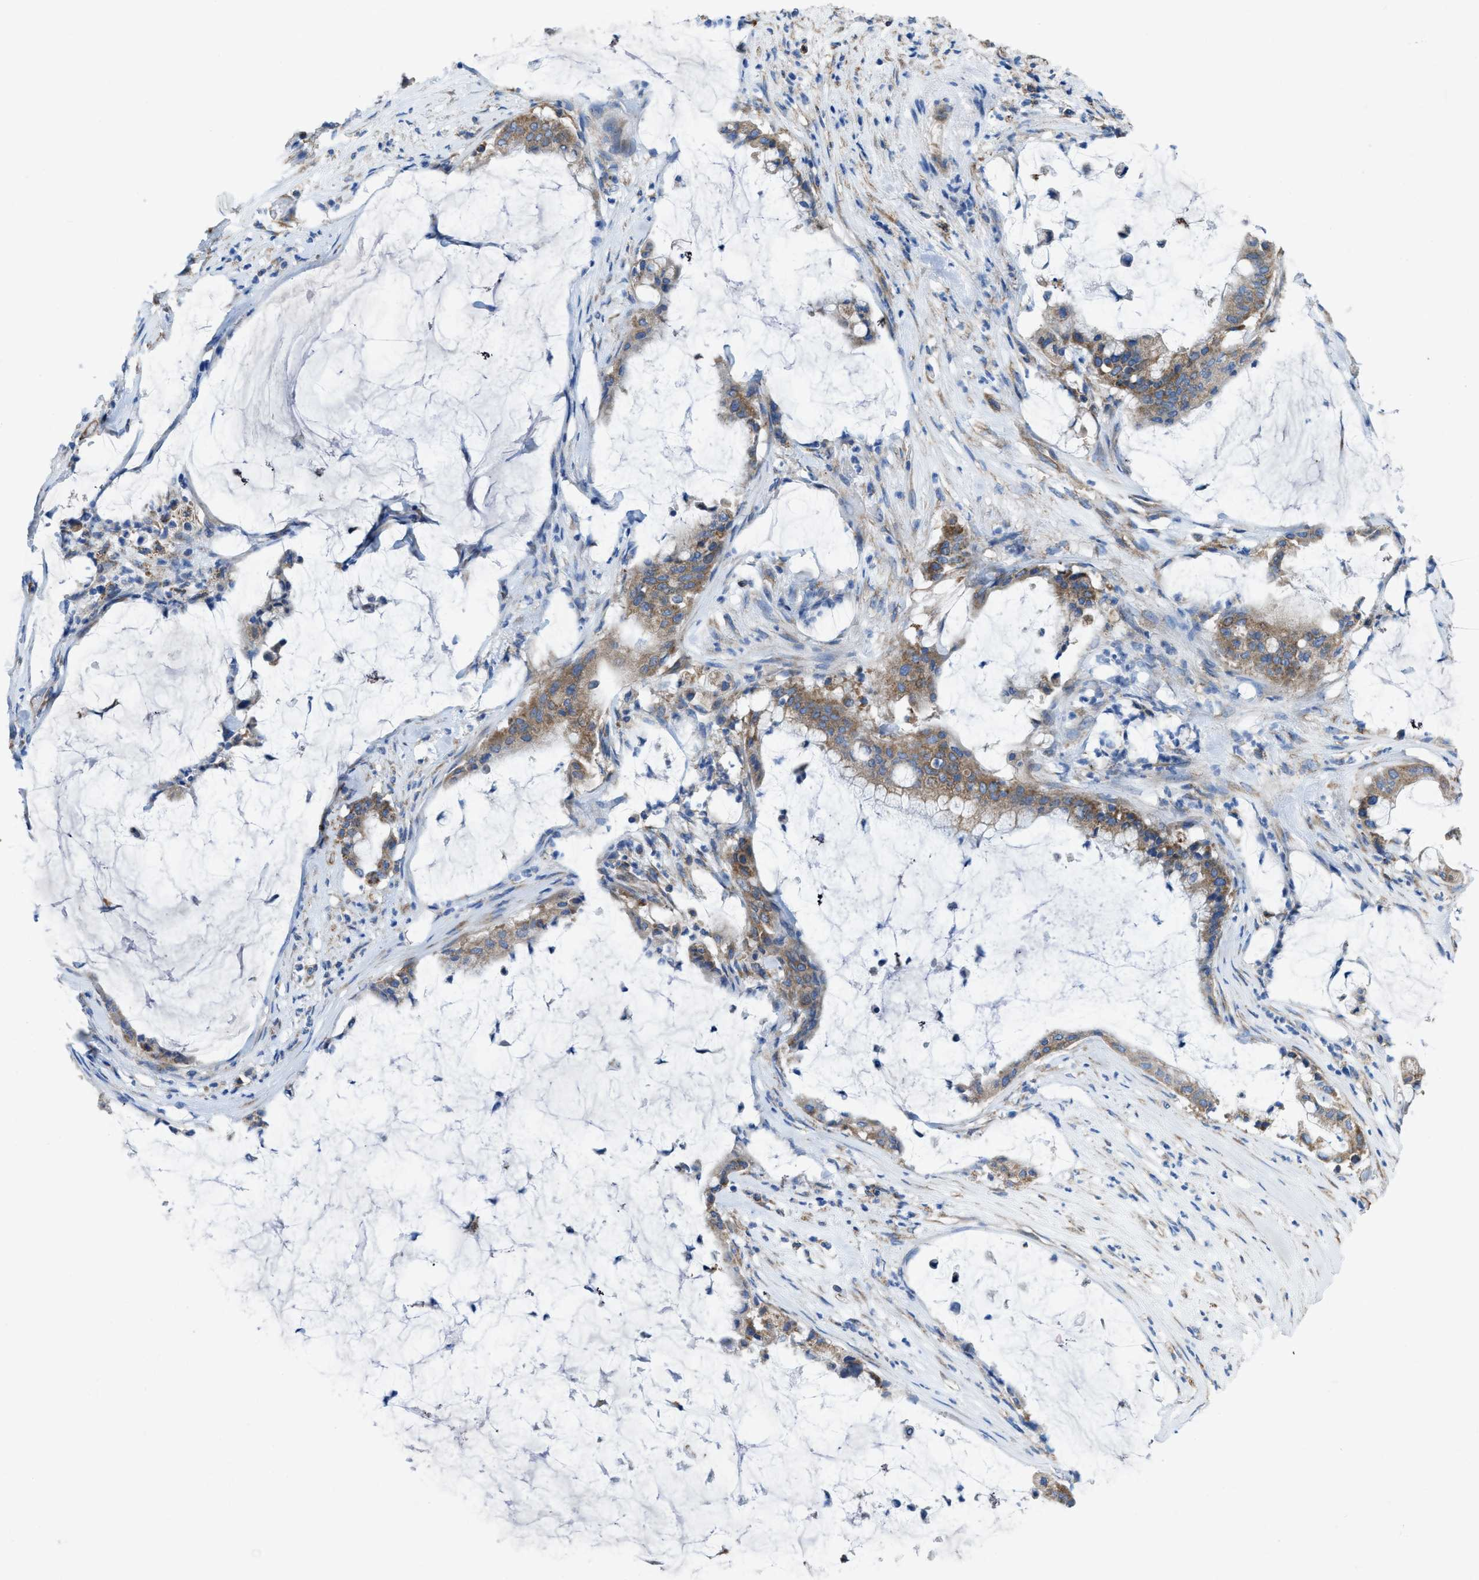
{"staining": {"intensity": "moderate", "quantity": ">75%", "location": "cytoplasmic/membranous"}, "tissue": "pancreatic cancer", "cell_type": "Tumor cells", "image_type": "cancer", "snomed": [{"axis": "morphology", "description": "Adenocarcinoma, NOS"}, {"axis": "topography", "description": "Pancreas"}], "caption": "An image showing moderate cytoplasmic/membranous positivity in approximately >75% of tumor cells in pancreatic cancer (adenocarcinoma), as visualized by brown immunohistochemical staining.", "gene": "DOLPP1", "patient": {"sex": "male", "age": 41}}